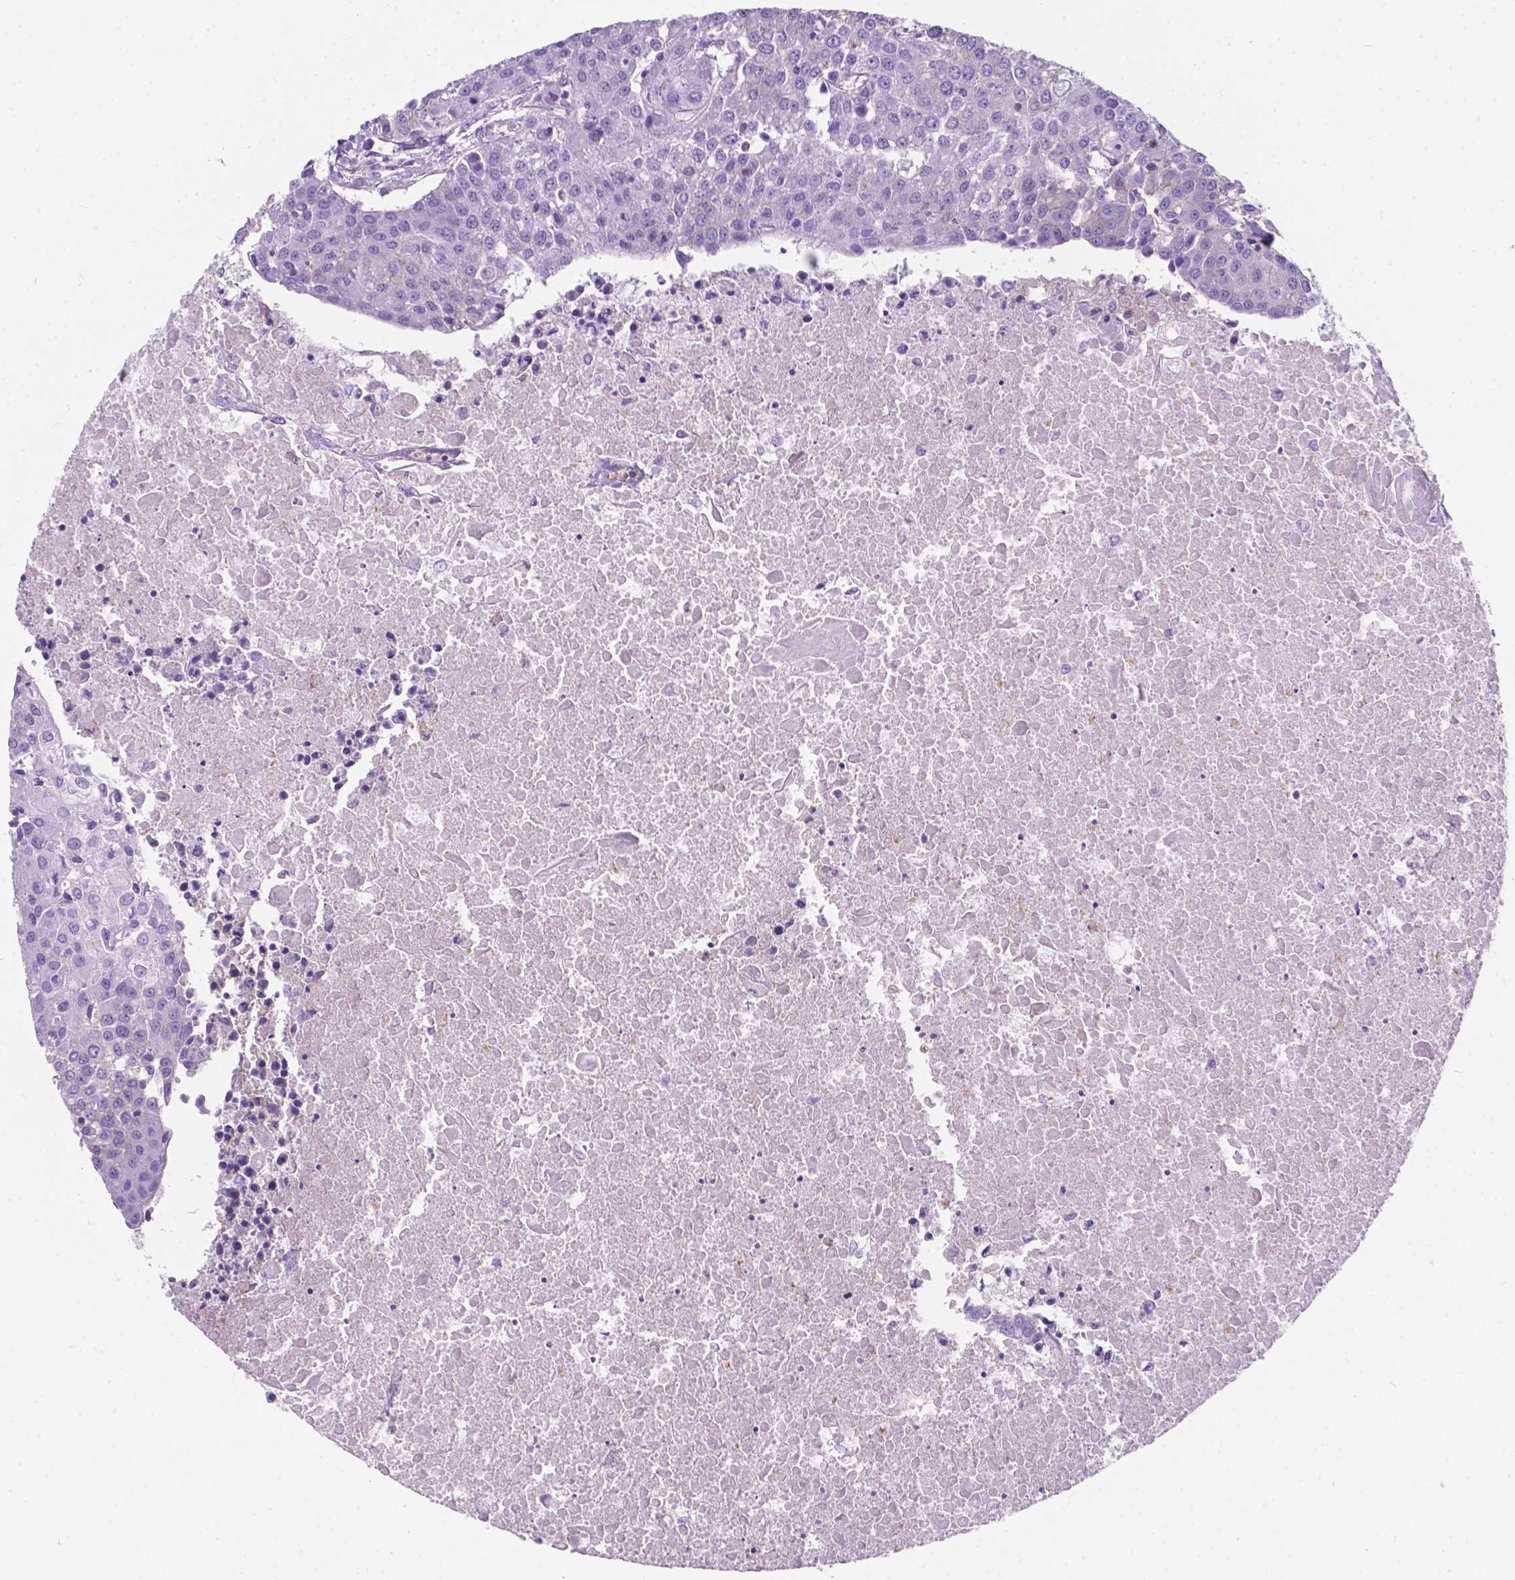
{"staining": {"intensity": "negative", "quantity": "none", "location": "none"}, "tissue": "urothelial cancer", "cell_type": "Tumor cells", "image_type": "cancer", "snomed": [{"axis": "morphology", "description": "Urothelial carcinoma, High grade"}, {"axis": "topography", "description": "Urinary bladder"}], "caption": "High power microscopy histopathology image of an IHC micrograph of high-grade urothelial carcinoma, revealing no significant expression in tumor cells.", "gene": "KIAA0040", "patient": {"sex": "female", "age": 85}}